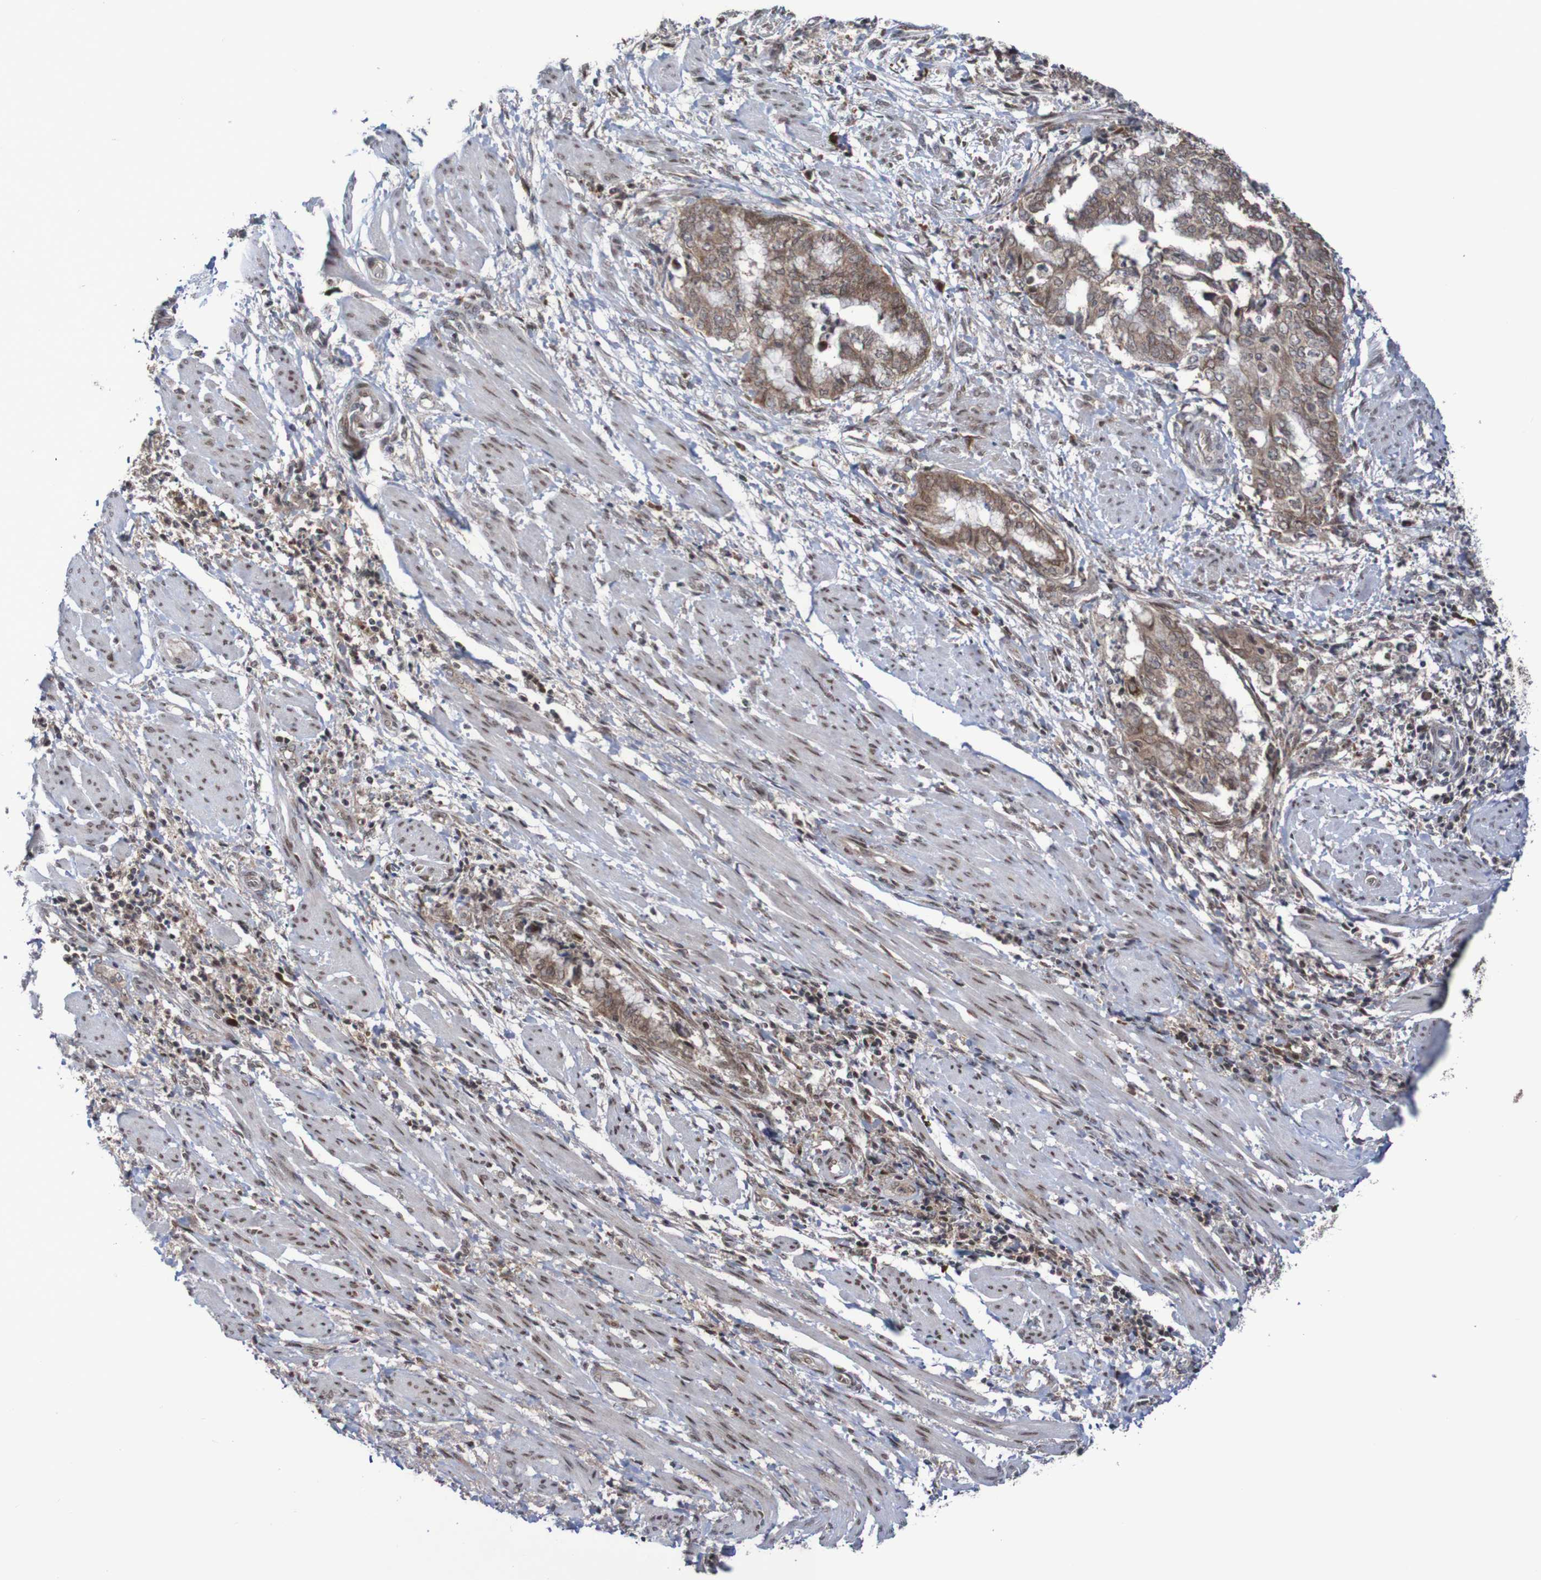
{"staining": {"intensity": "weak", "quantity": ">75%", "location": "cytoplasmic/membranous"}, "tissue": "endometrial cancer", "cell_type": "Tumor cells", "image_type": "cancer", "snomed": [{"axis": "morphology", "description": "Necrosis, NOS"}, {"axis": "morphology", "description": "Adenocarcinoma, NOS"}, {"axis": "topography", "description": "Endometrium"}], "caption": "About >75% of tumor cells in human adenocarcinoma (endometrial) display weak cytoplasmic/membranous protein expression as visualized by brown immunohistochemical staining.", "gene": "ITLN1", "patient": {"sex": "female", "age": 79}}